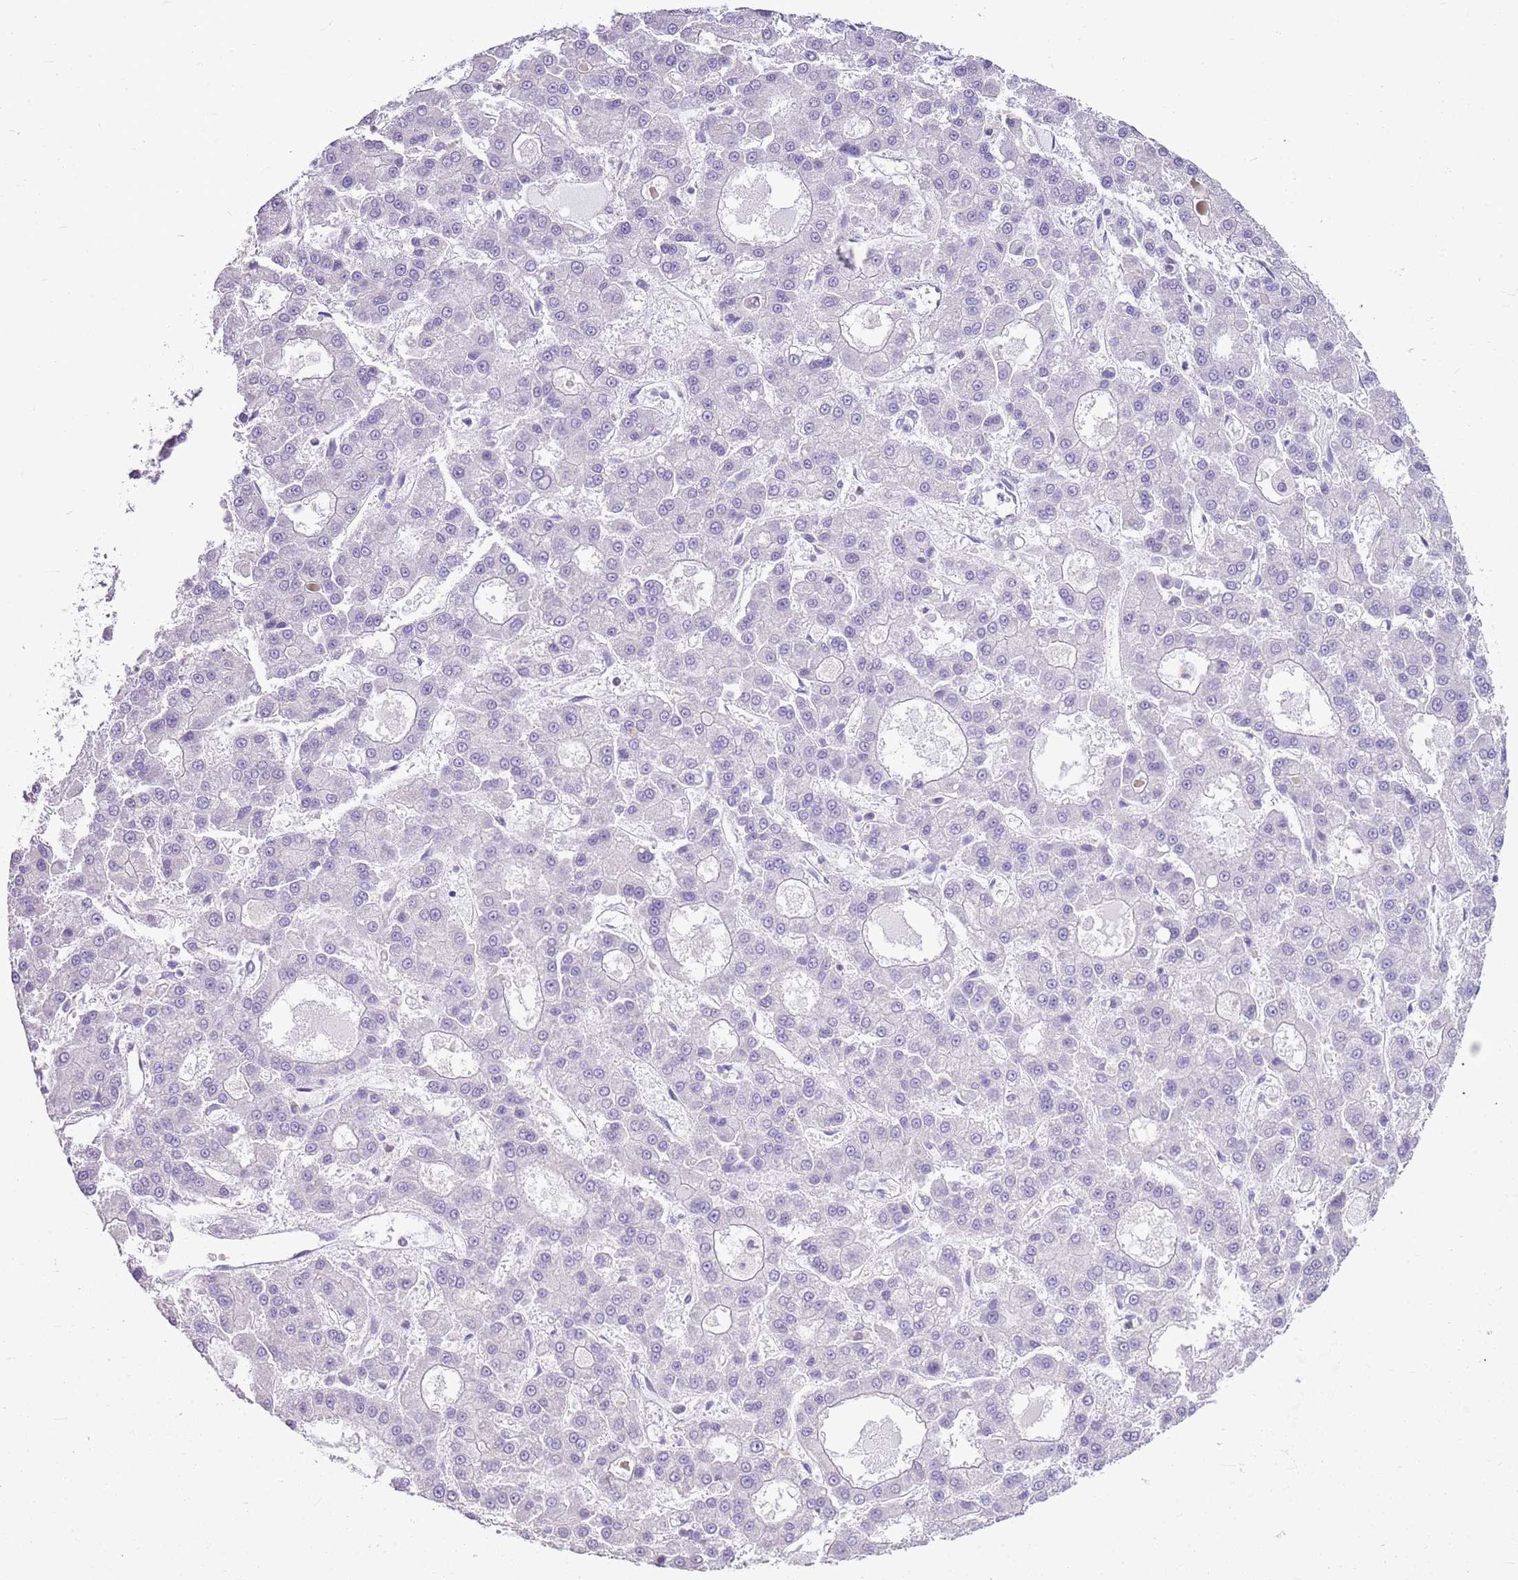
{"staining": {"intensity": "negative", "quantity": "none", "location": "none"}, "tissue": "liver cancer", "cell_type": "Tumor cells", "image_type": "cancer", "snomed": [{"axis": "morphology", "description": "Carcinoma, Hepatocellular, NOS"}, {"axis": "topography", "description": "Liver"}], "caption": "DAB (3,3'-diaminobenzidine) immunohistochemical staining of liver cancer reveals no significant staining in tumor cells.", "gene": "CNPPD1", "patient": {"sex": "male", "age": 70}}